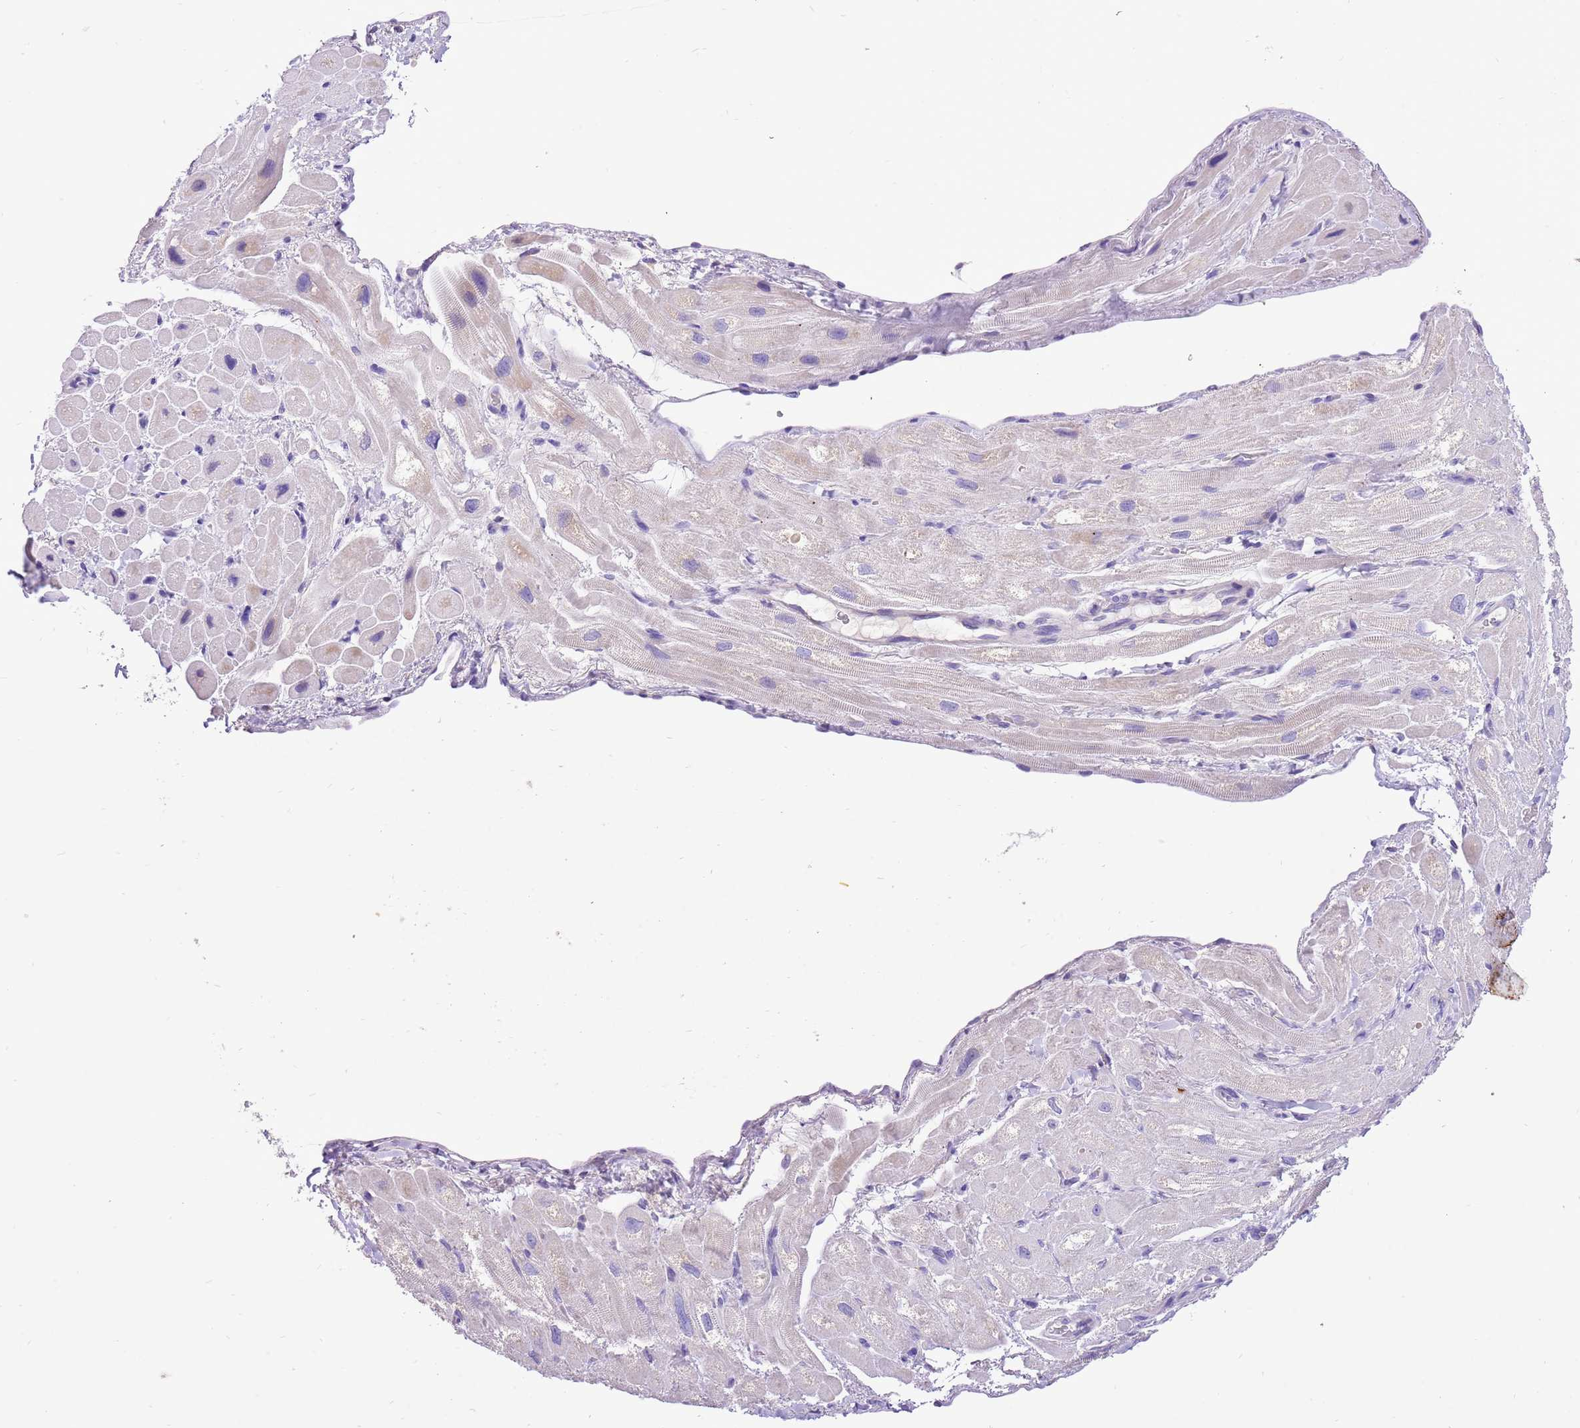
{"staining": {"intensity": "negative", "quantity": "none", "location": "none"}, "tissue": "heart muscle", "cell_type": "Cardiomyocytes", "image_type": "normal", "snomed": [{"axis": "morphology", "description": "Normal tissue, NOS"}, {"axis": "topography", "description": "Heart"}], "caption": "Immunohistochemistry (IHC) of unremarkable human heart muscle demonstrates no positivity in cardiomyocytes. Nuclei are stained in blue.", "gene": "R3HDM4", "patient": {"sex": "male", "age": 65}}